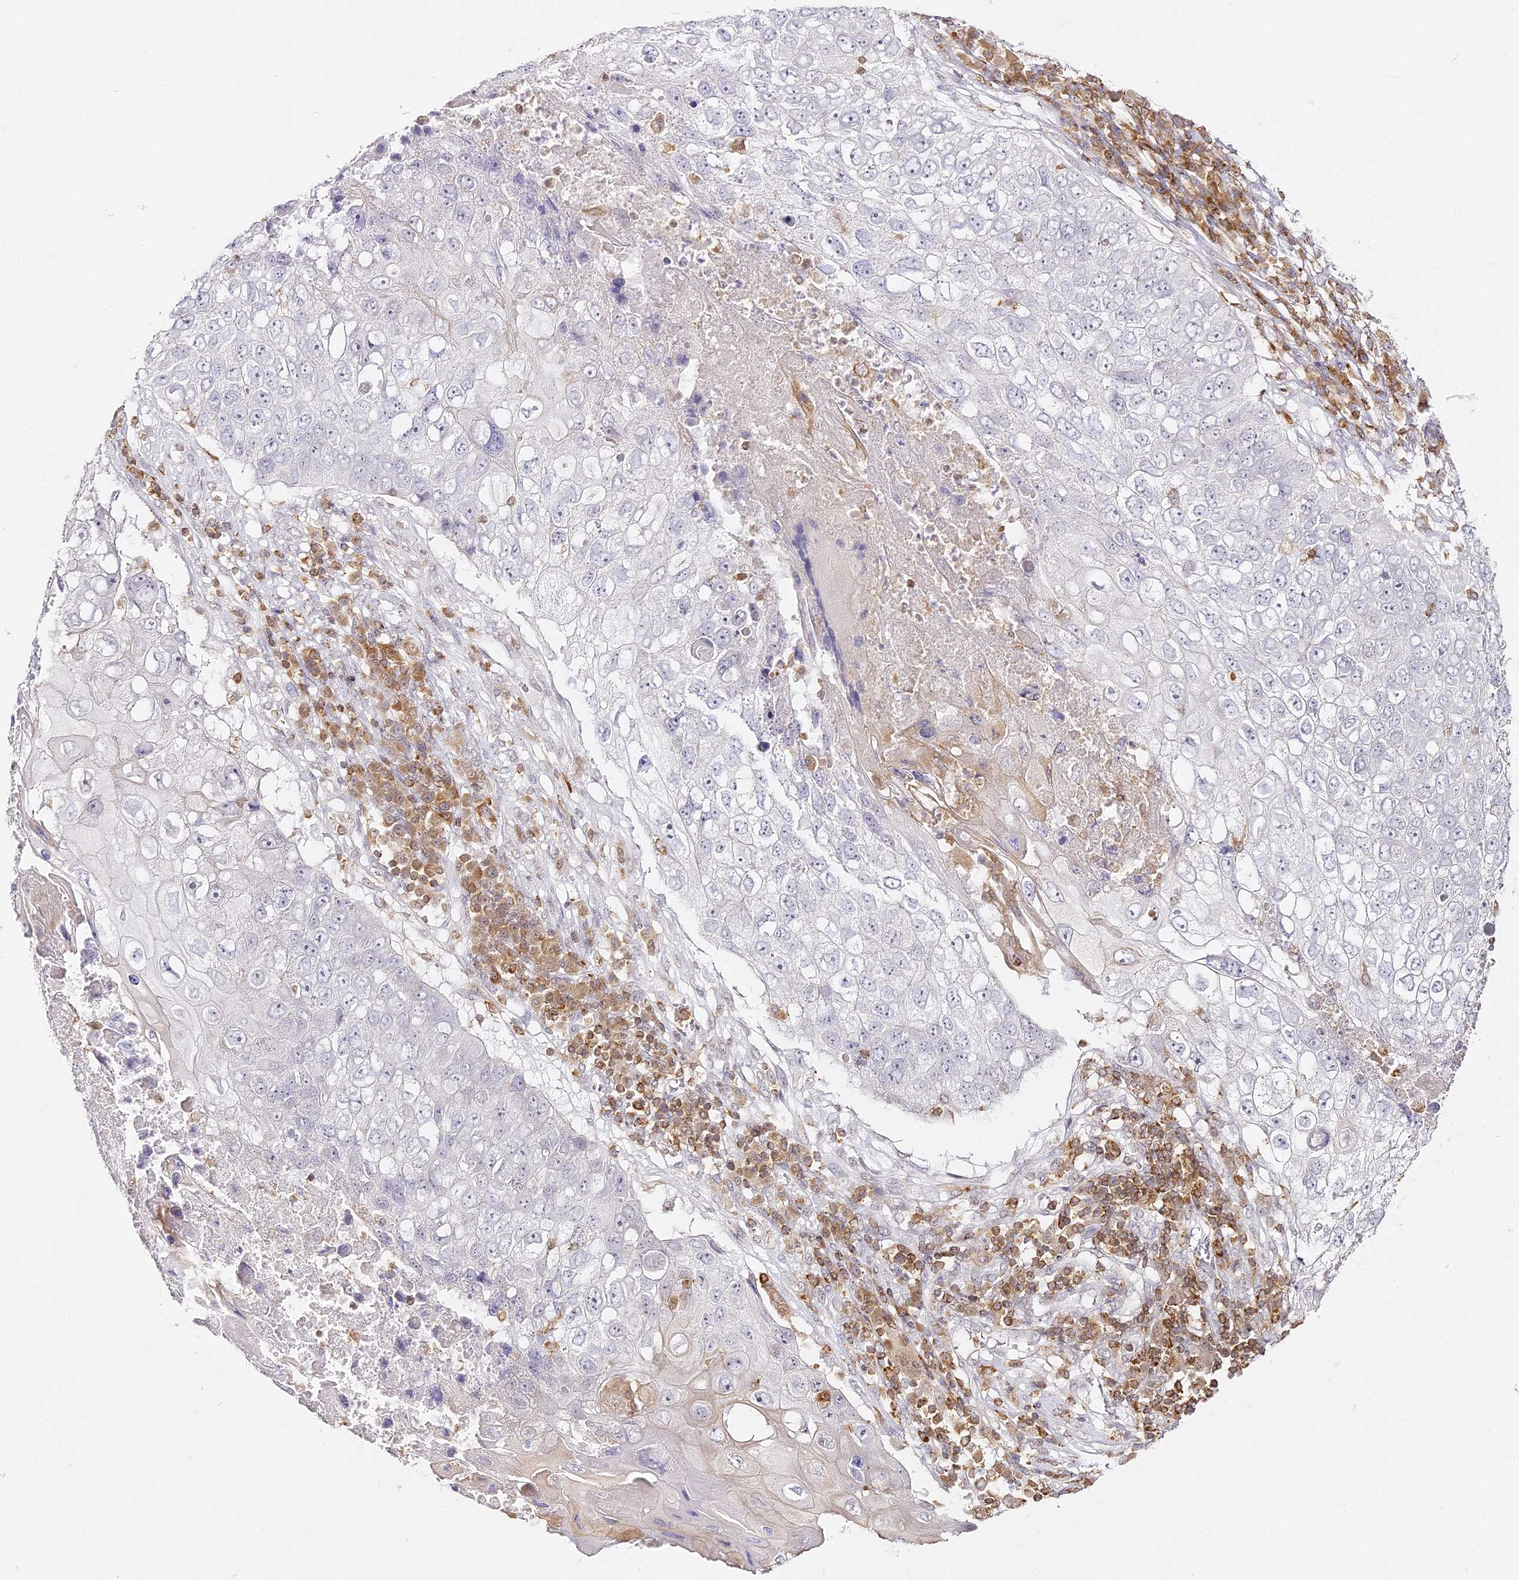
{"staining": {"intensity": "negative", "quantity": "none", "location": "none"}, "tissue": "lung cancer", "cell_type": "Tumor cells", "image_type": "cancer", "snomed": [{"axis": "morphology", "description": "Squamous cell carcinoma, NOS"}, {"axis": "topography", "description": "Lung"}], "caption": "There is no significant expression in tumor cells of squamous cell carcinoma (lung).", "gene": "DOCK2", "patient": {"sex": "male", "age": 61}}